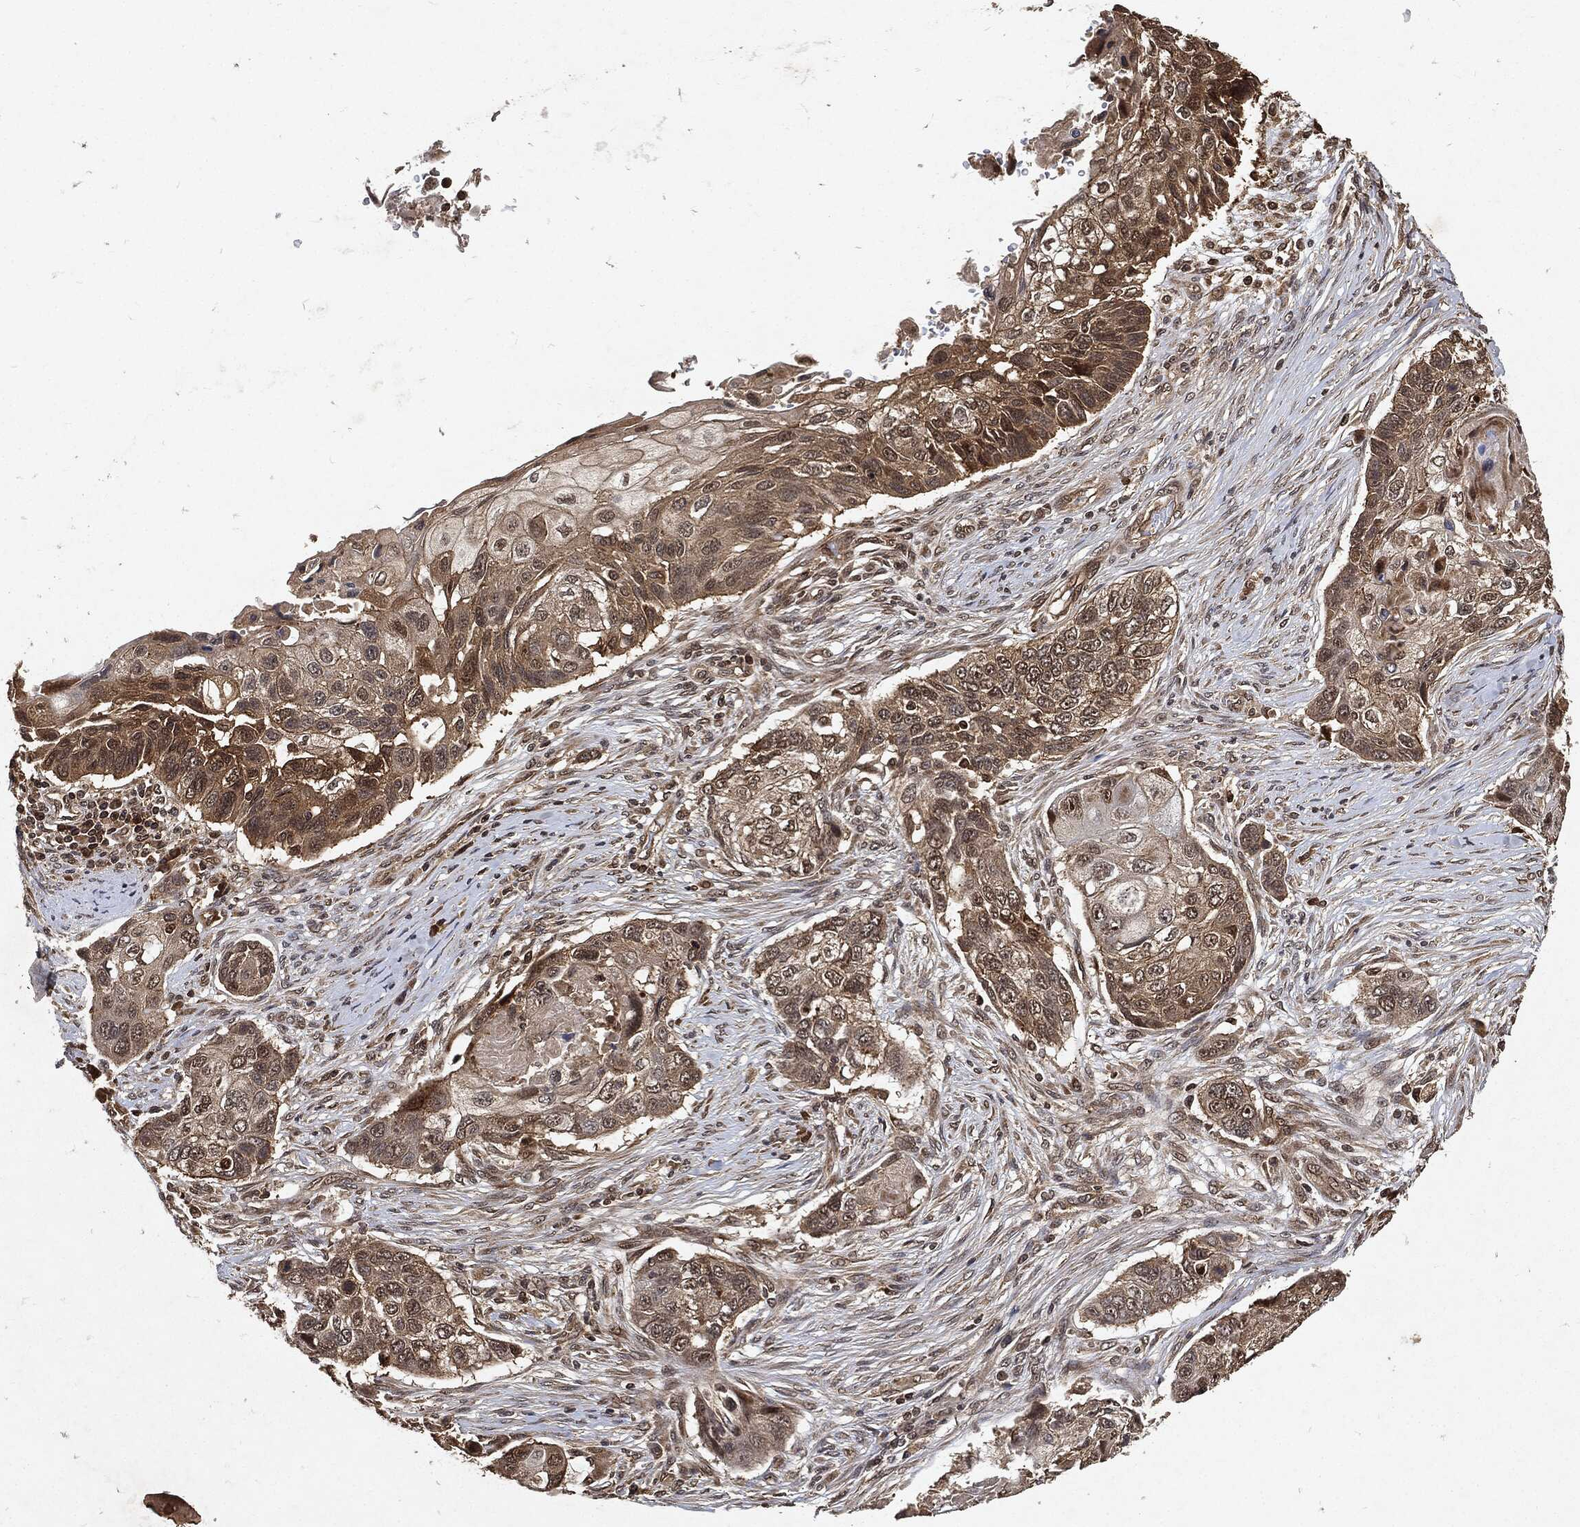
{"staining": {"intensity": "moderate", "quantity": ">75%", "location": "cytoplasmic/membranous"}, "tissue": "lung cancer", "cell_type": "Tumor cells", "image_type": "cancer", "snomed": [{"axis": "morphology", "description": "Normal tissue, NOS"}, {"axis": "morphology", "description": "Squamous cell carcinoma, NOS"}, {"axis": "topography", "description": "Bronchus"}, {"axis": "topography", "description": "Lung"}], "caption": "Brown immunohistochemical staining in lung cancer (squamous cell carcinoma) displays moderate cytoplasmic/membranous staining in approximately >75% of tumor cells.", "gene": "ZNF226", "patient": {"sex": "male", "age": 69}}